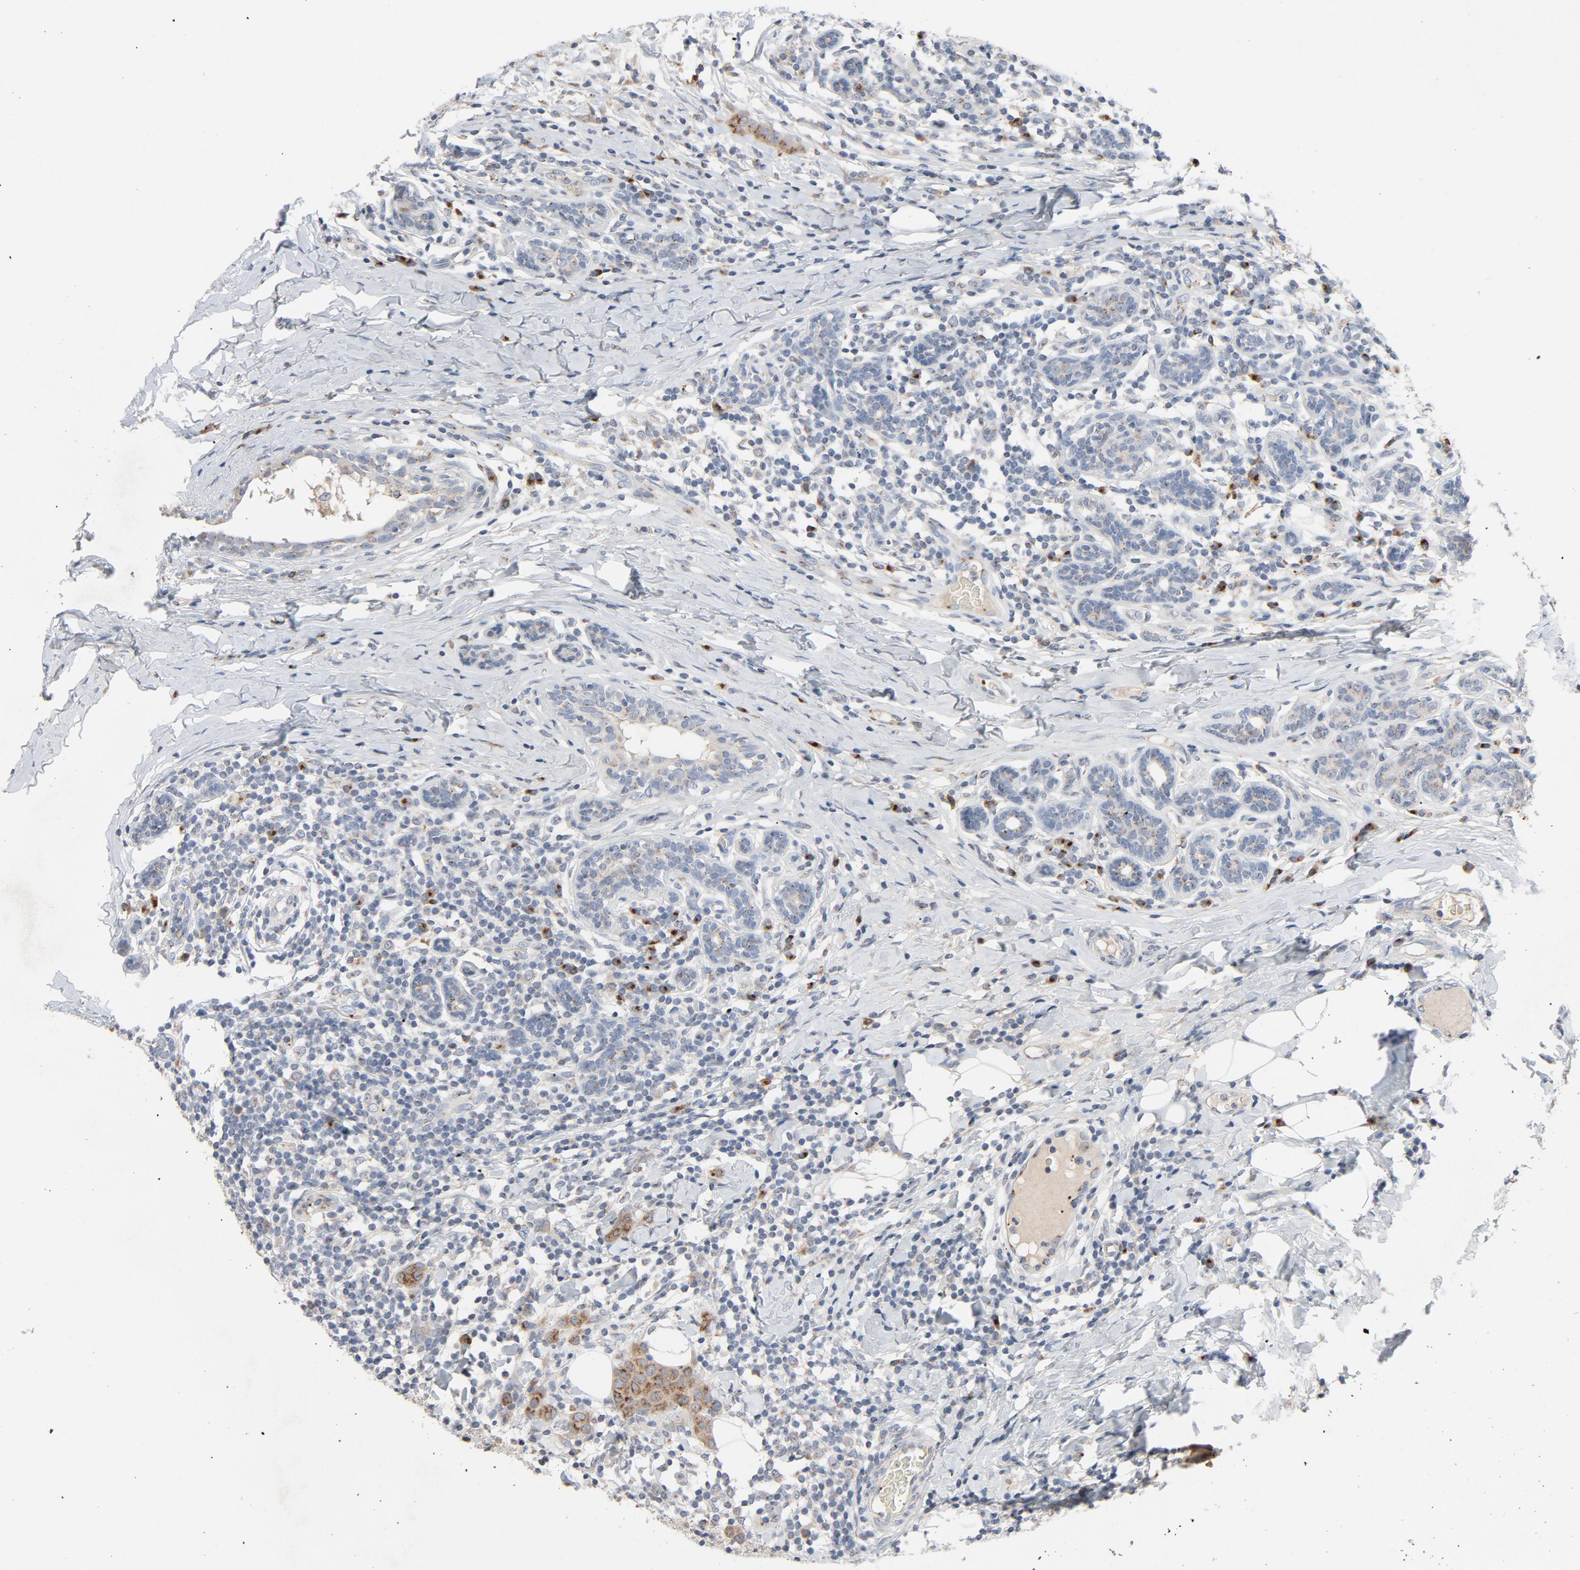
{"staining": {"intensity": "moderate", "quantity": ">75%", "location": "cytoplasmic/membranous"}, "tissue": "breast cancer", "cell_type": "Tumor cells", "image_type": "cancer", "snomed": [{"axis": "morphology", "description": "Duct carcinoma"}, {"axis": "topography", "description": "Breast"}], "caption": "Protein expression by immunohistochemistry (IHC) reveals moderate cytoplasmic/membranous expression in about >75% of tumor cells in breast cancer.", "gene": "LMAN2", "patient": {"sex": "female", "age": 40}}